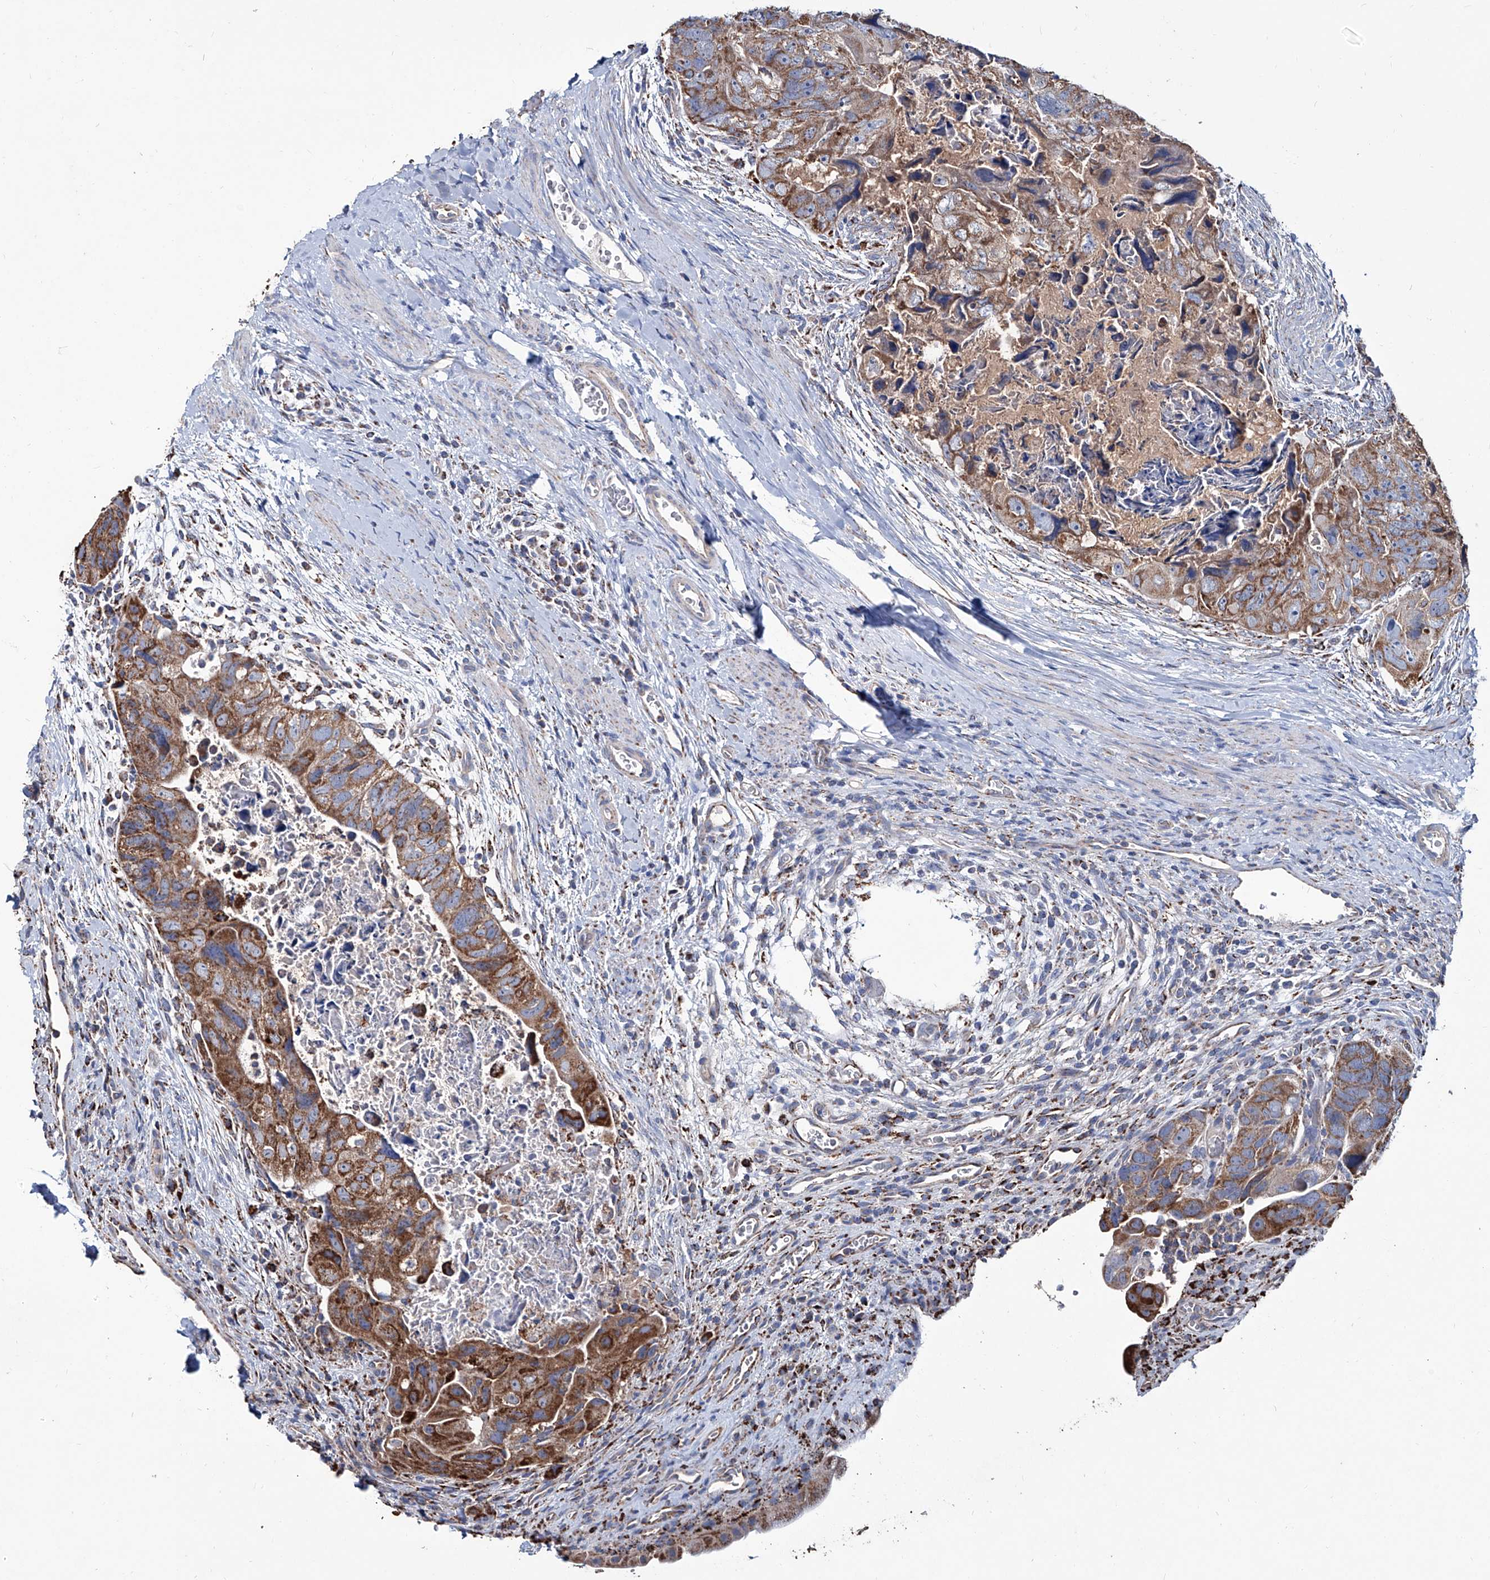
{"staining": {"intensity": "moderate", "quantity": ">75%", "location": "cytoplasmic/membranous"}, "tissue": "colorectal cancer", "cell_type": "Tumor cells", "image_type": "cancer", "snomed": [{"axis": "morphology", "description": "Adenocarcinoma, NOS"}, {"axis": "topography", "description": "Rectum"}], "caption": "Immunohistochemistry photomicrograph of neoplastic tissue: human adenocarcinoma (colorectal) stained using IHC exhibits medium levels of moderate protein expression localized specifically in the cytoplasmic/membranous of tumor cells, appearing as a cytoplasmic/membranous brown color.", "gene": "NHS", "patient": {"sex": "male", "age": 59}}